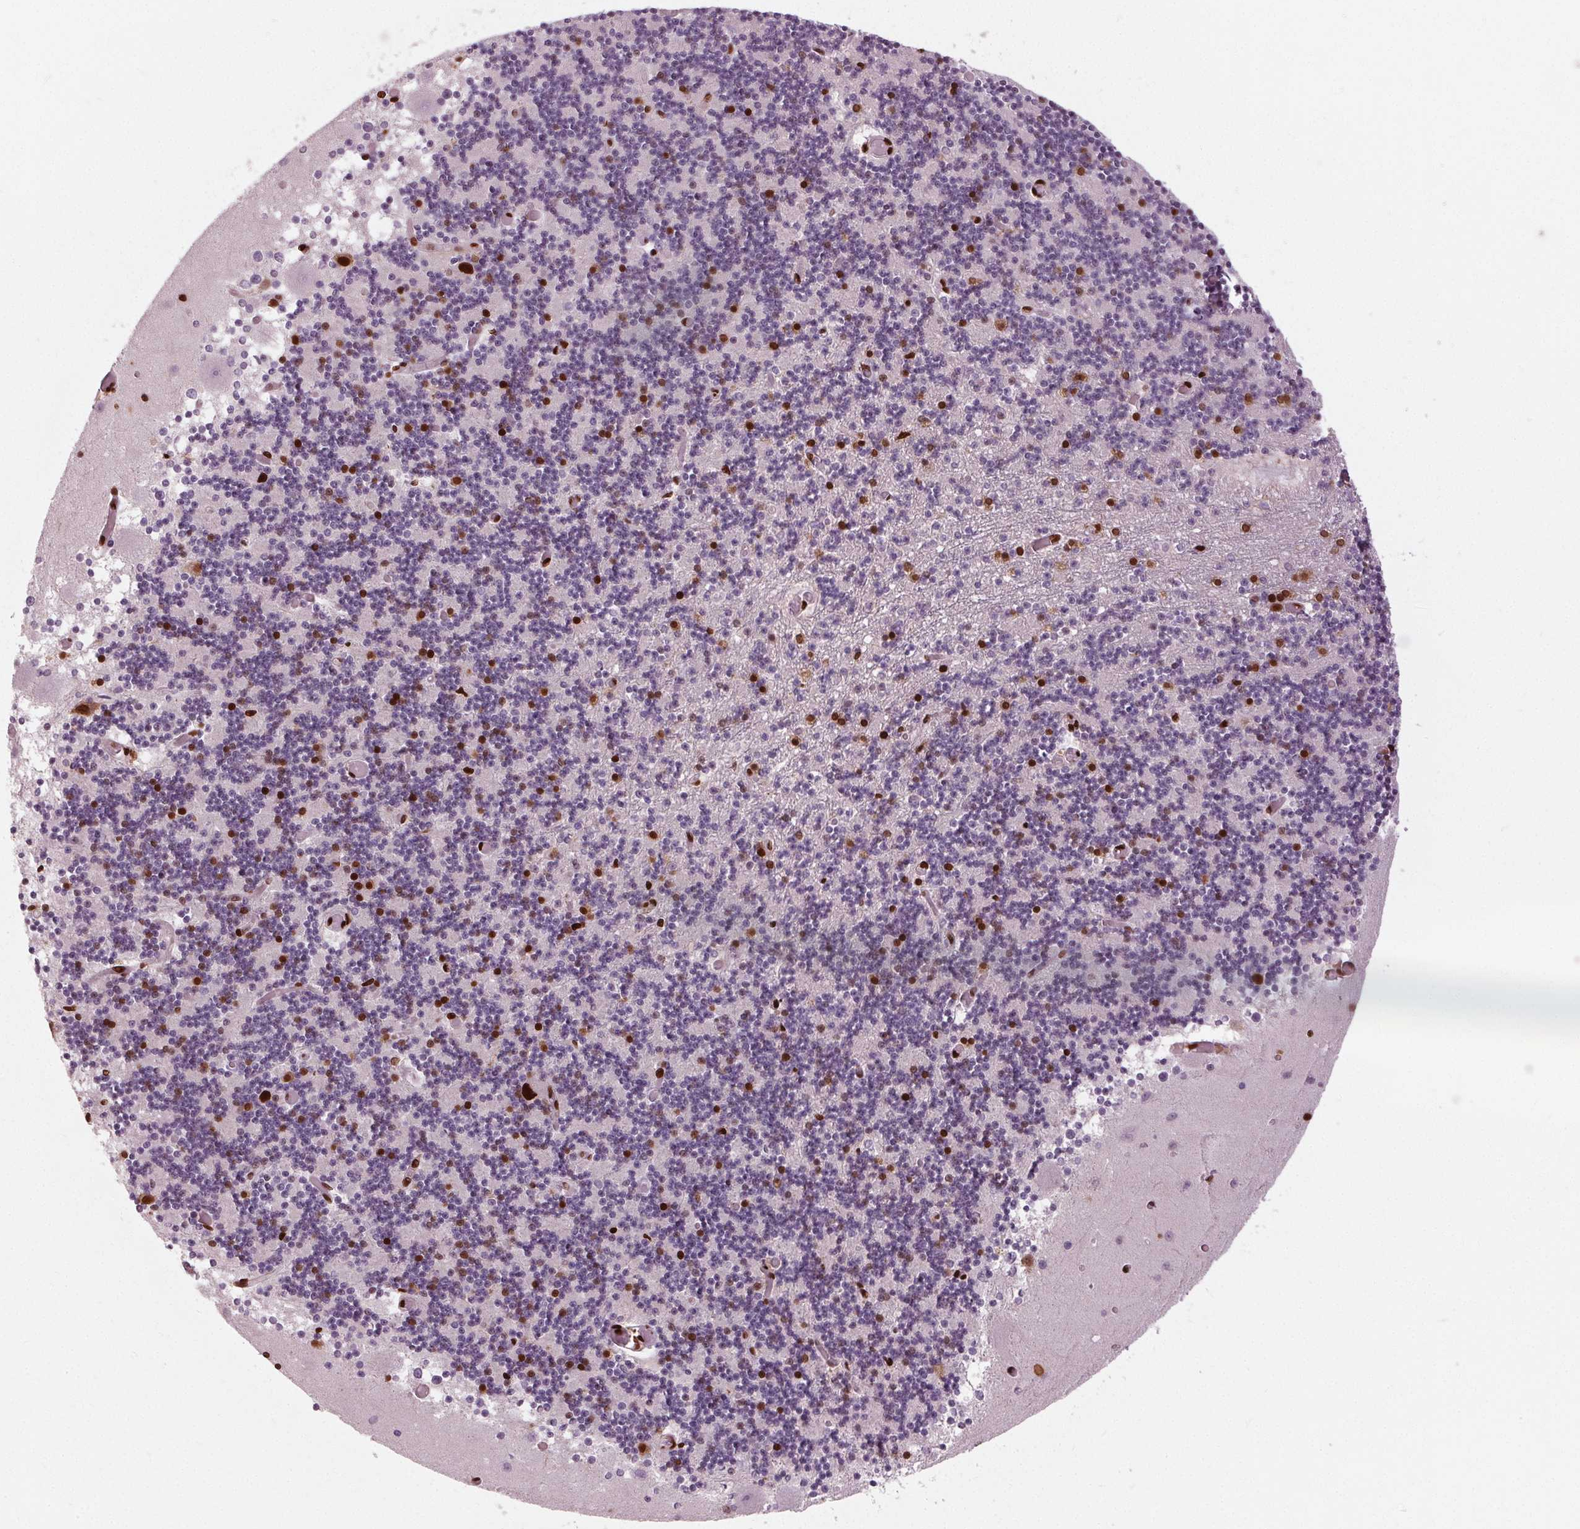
{"staining": {"intensity": "strong", "quantity": "25%-75%", "location": "nuclear"}, "tissue": "cerebellum", "cell_type": "Cells in granular layer", "image_type": "normal", "snomed": [{"axis": "morphology", "description": "Normal tissue, NOS"}, {"axis": "topography", "description": "Cerebellum"}], "caption": "High-magnification brightfield microscopy of normal cerebellum stained with DAB (brown) and counterstained with hematoxylin (blue). cells in granular layer exhibit strong nuclear positivity is seen in about25%-75% of cells.", "gene": "BRD4", "patient": {"sex": "female", "age": 28}}